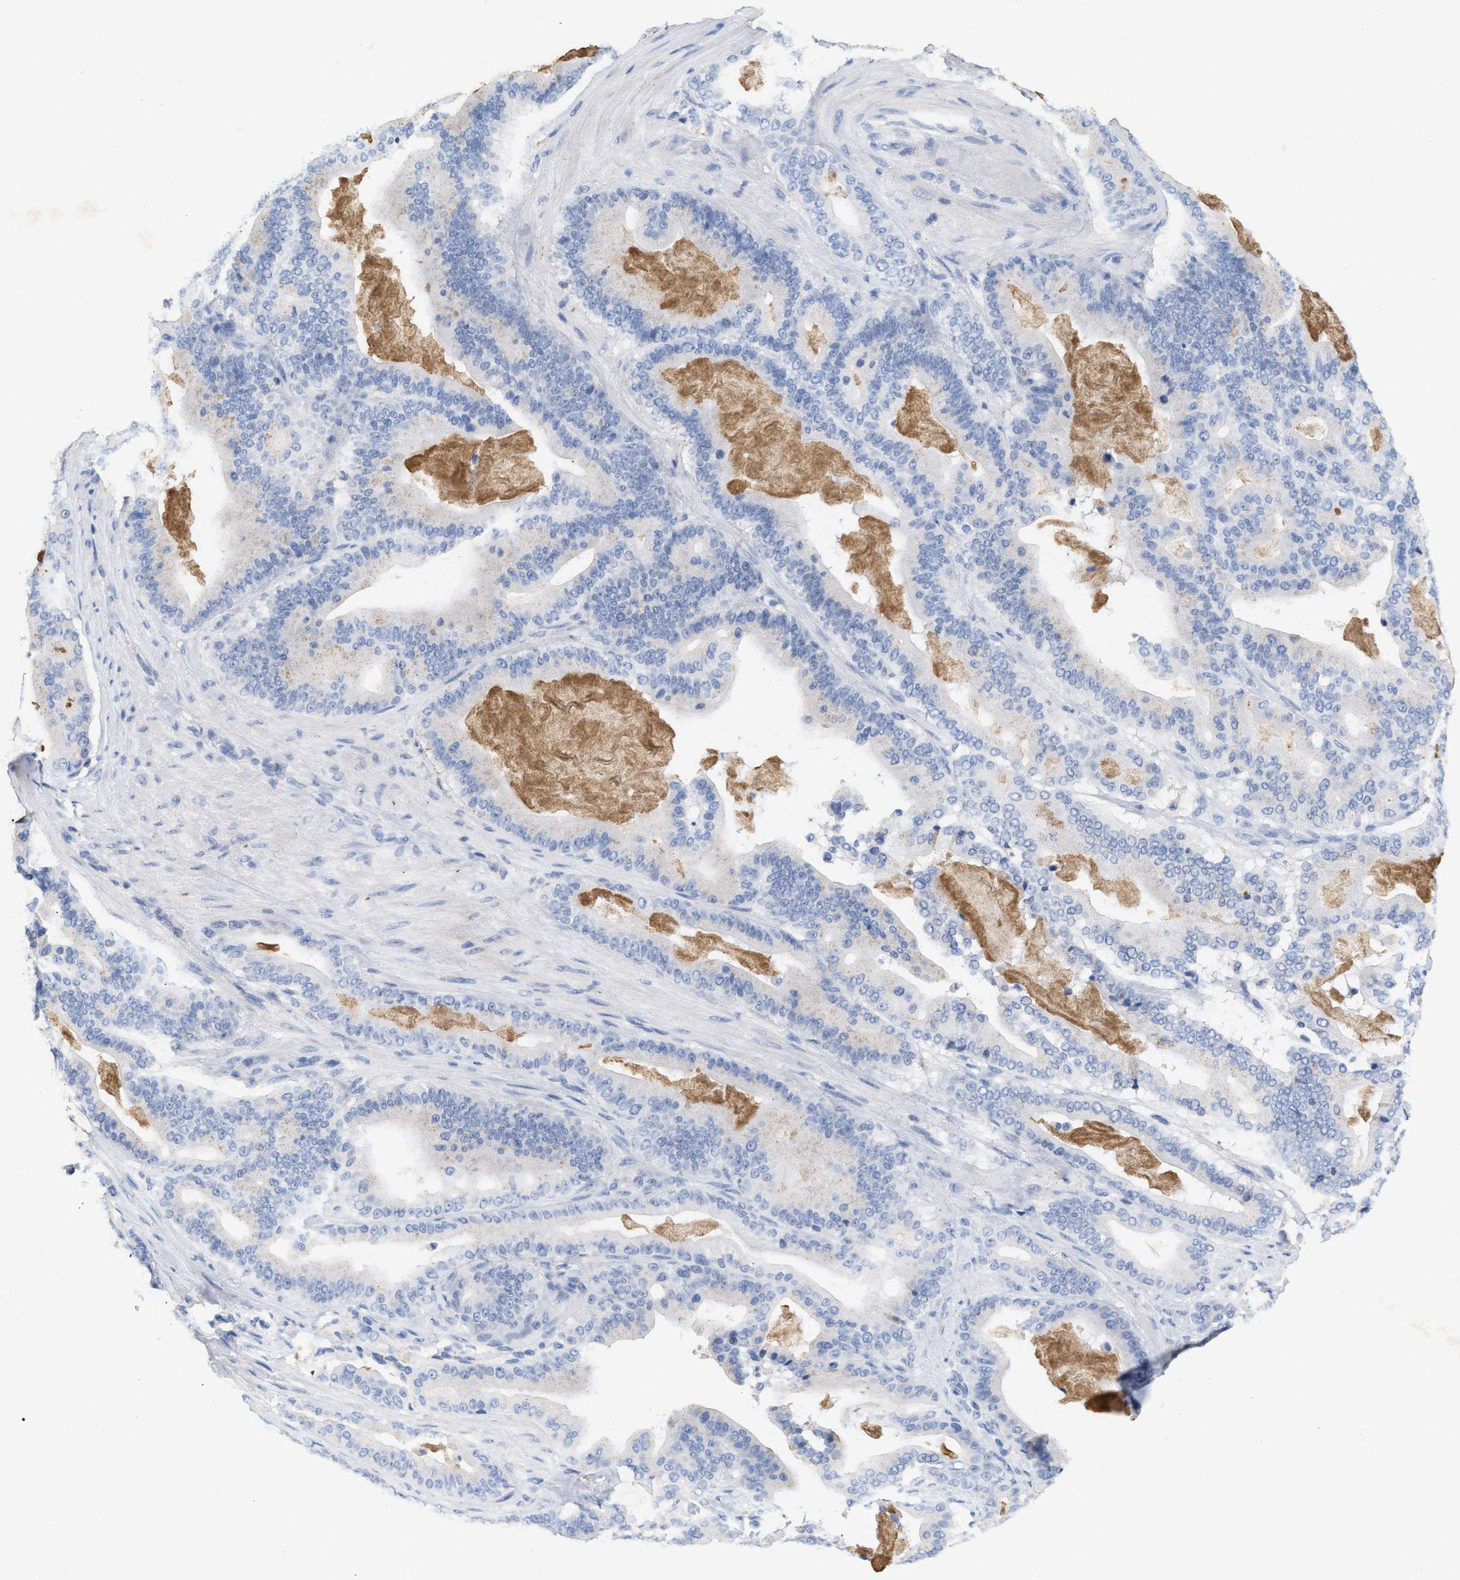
{"staining": {"intensity": "negative", "quantity": "none", "location": "none"}, "tissue": "pancreatic cancer", "cell_type": "Tumor cells", "image_type": "cancer", "snomed": [{"axis": "morphology", "description": "Adenocarcinoma, NOS"}, {"axis": "topography", "description": "Pancreas"}], "caption": "This is an immunohistochemistry photomicrograph of adenocarcinoma (pancreatic). There is no staining in tumor cells.", "gene": "APOH", "patient": {"sex": "male", "age": 63}}